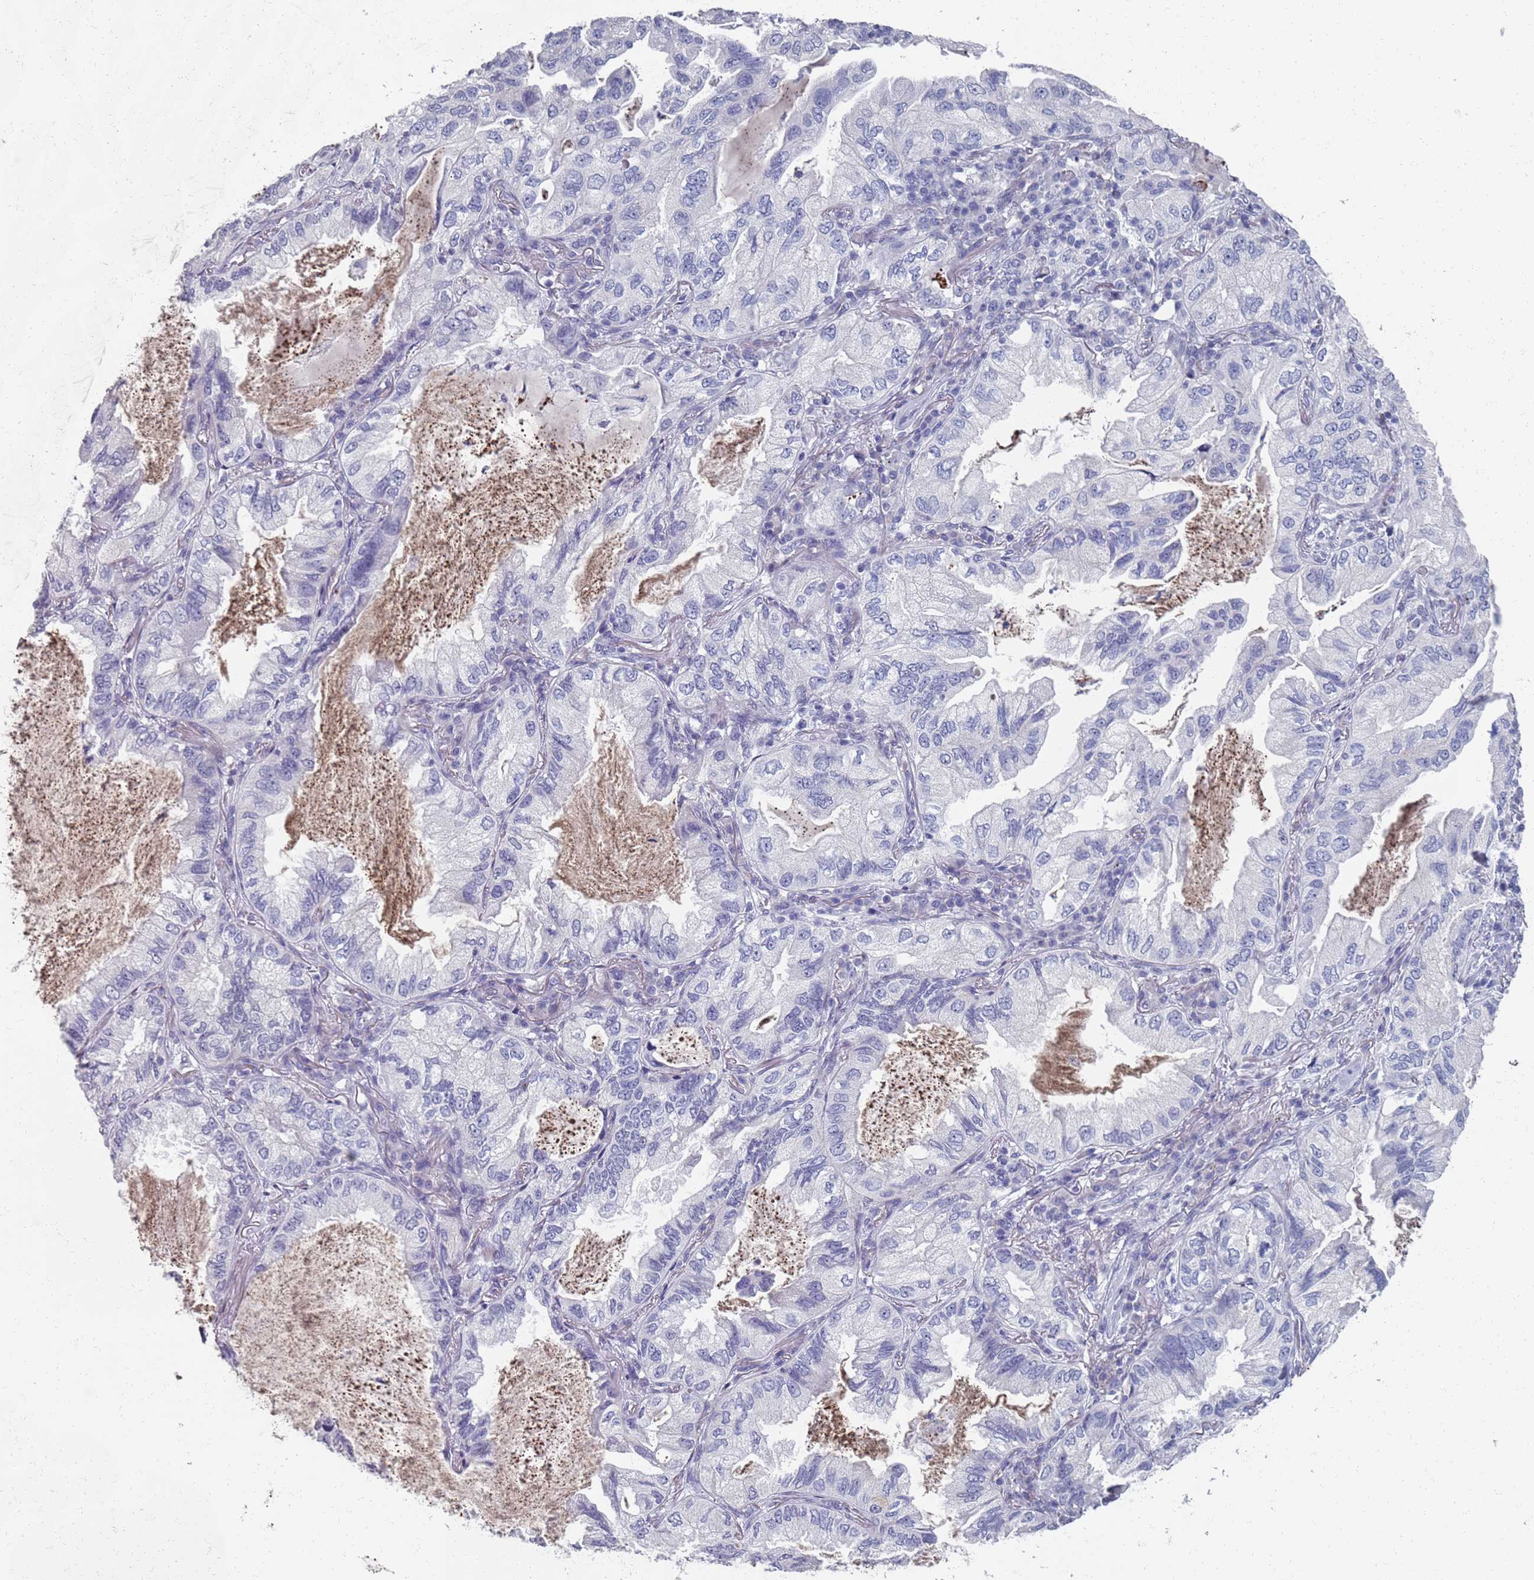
{"staining": {"intensity": "negative", "quantity": "none", "location": "none"}, "tissue": "lung cancer", "cell_type": "Tumor cells", "image_type": "cancer", "snomed": [{"axis": "morphology", "description": "Adenocarcinoma, NOS"}, {"axis": "topography", "description": "Lung"}], "caption": "Adenocarcinoma (lung) stained for a protein using immunohistochemistry (IHC) reveals no staining tumor cells.", "gene": "SAMD1", "patient": {"sex": "female", "age": 69}}